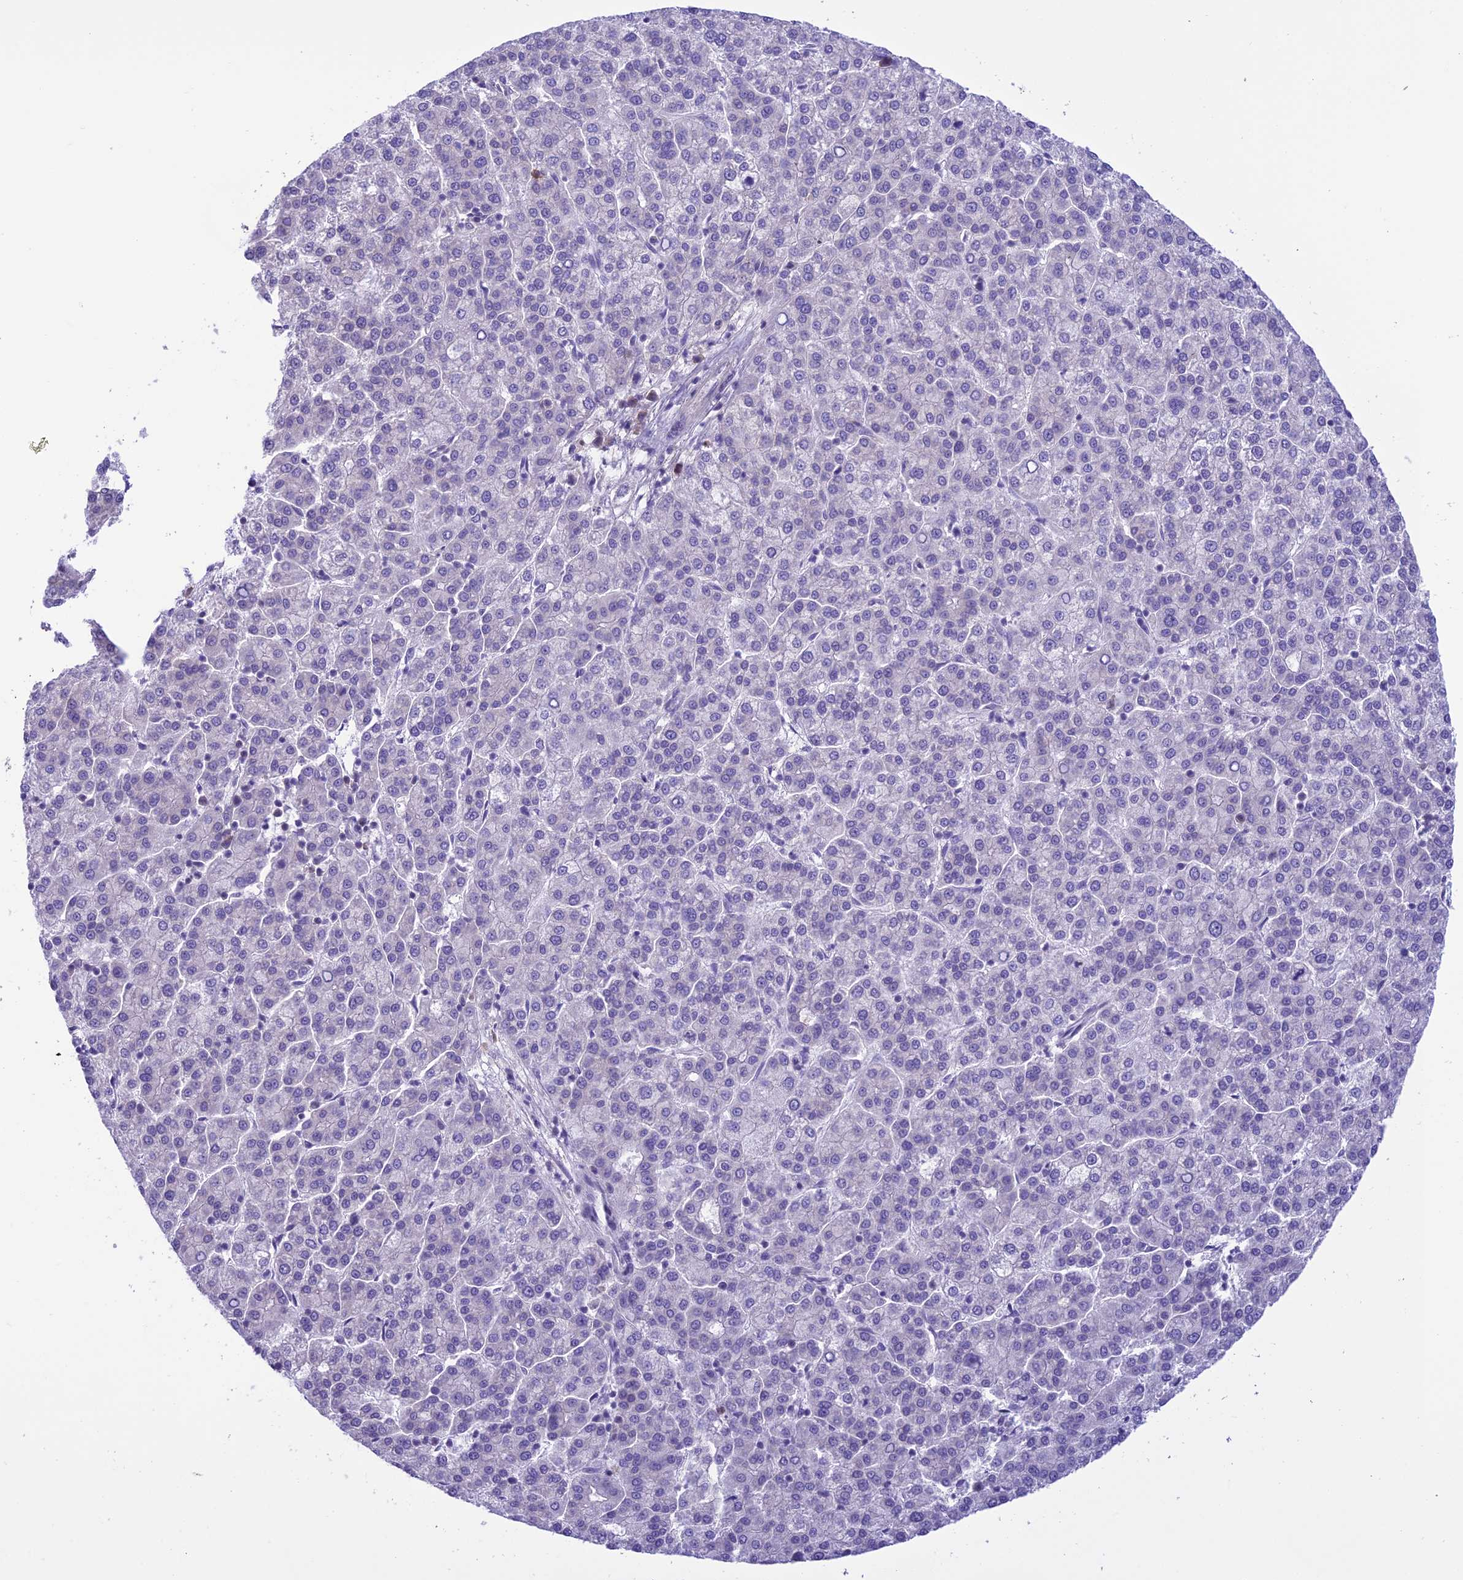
{"staining": {"intensity": "negative", "quantity": "none", "location": "none"}, "tissue": "liver cancer", "cell_type": "Tumor cells", "image_type": "cancer", "snomed": [{"axis": "morphology", "description": "Carcinoma, Hepatocellular, NOS"}, {"axis": "topography", "description": "Liver"}], "caption": "Protein analysis of liver hepatocellular carcinoma demonstrates no significant staining in tumor cells. (DAB immunohistochemistry visualized using brightfield microscopy, high magnification).", "gene": "RNF126", "patient": {"sex": "female", "age": 58}}